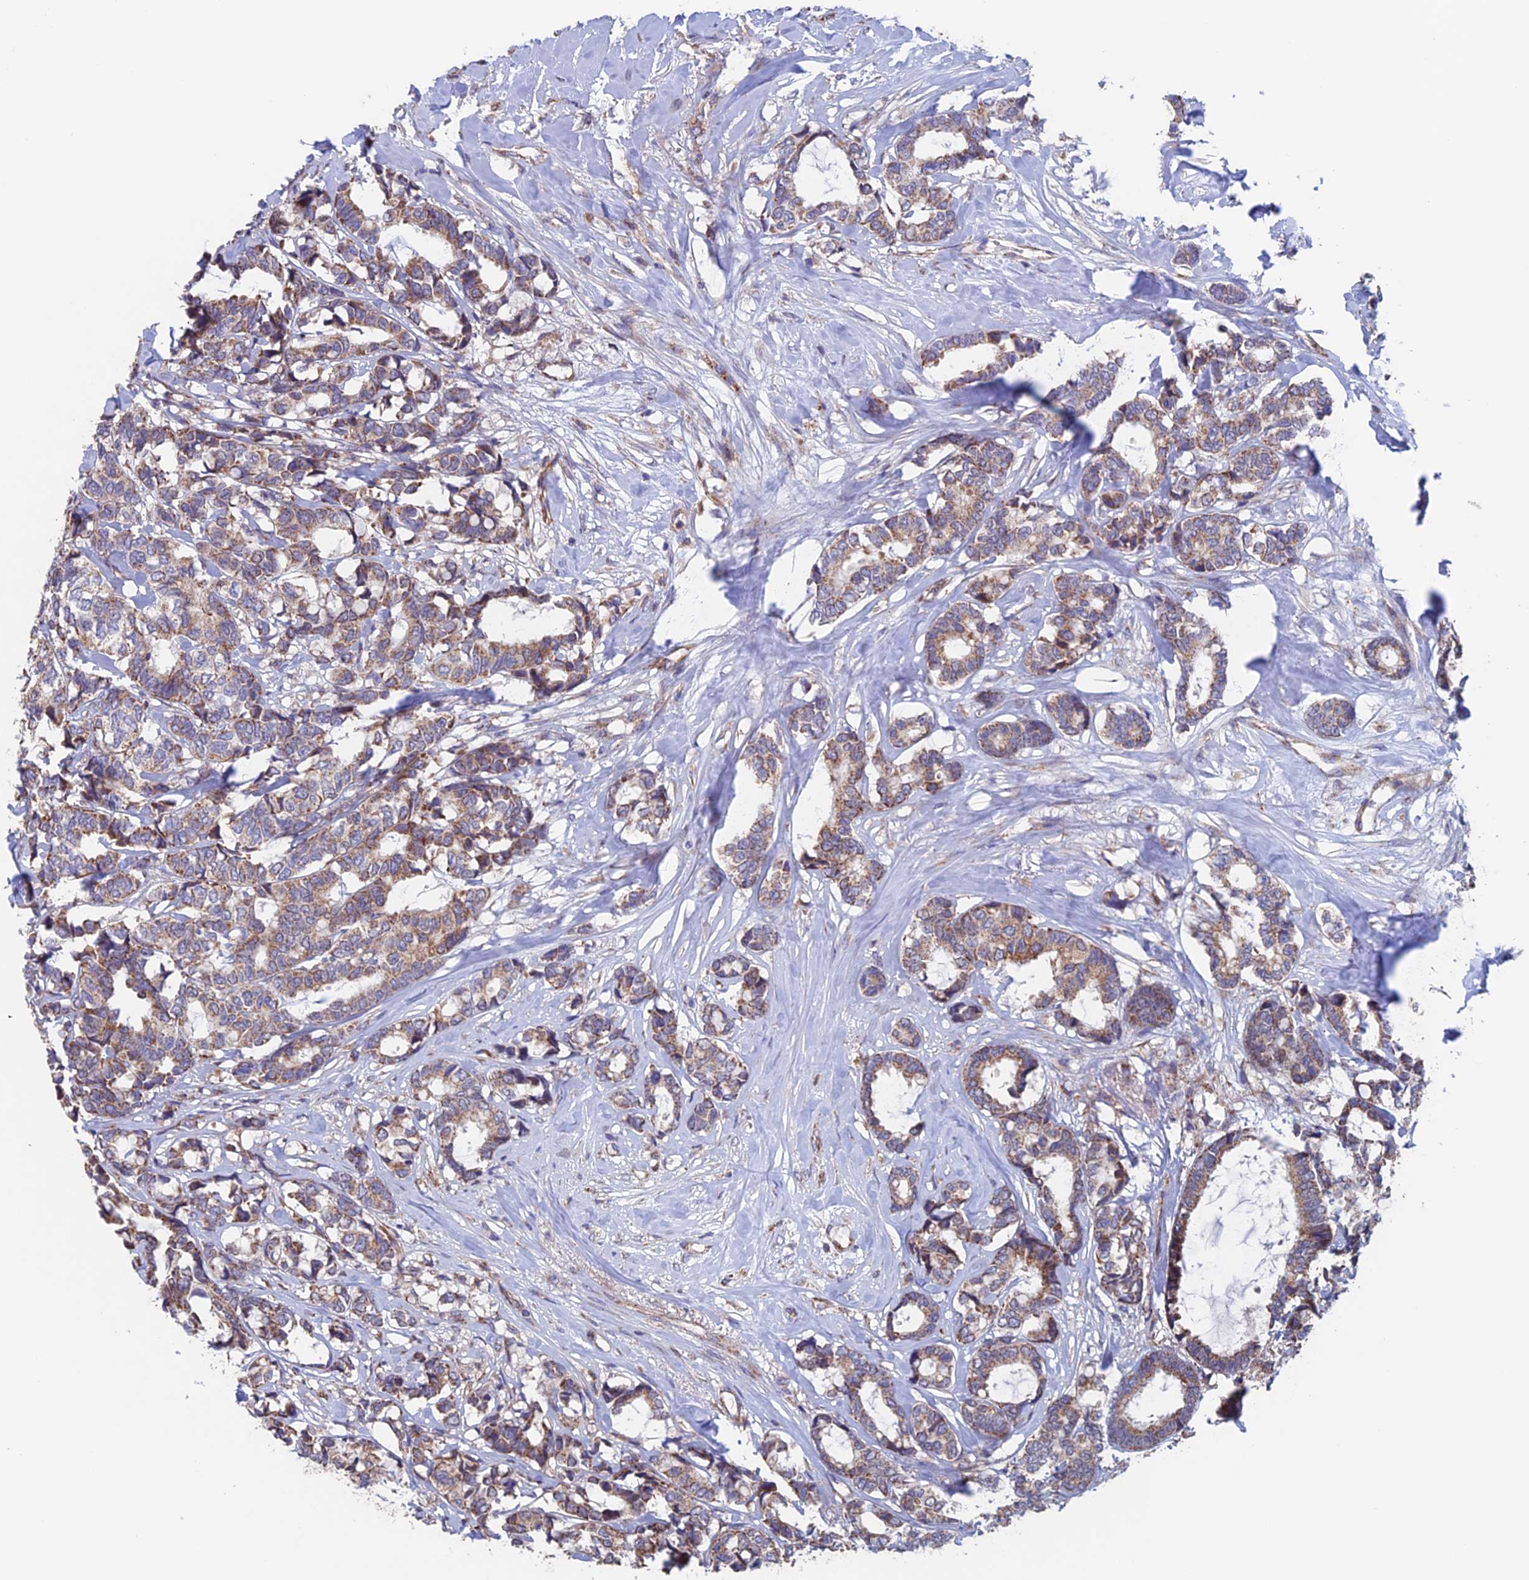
{"staining": {"intensity": "moderate", "quantity": "25%-75%", "location": "cytoplasmic/membranous"}, "tissue": "breast cancer", "cell_type": "Tumor cells", "image_type": "cancer", "snomed": [{"axis": "morphology", "description": "Duct carcinoma"}, {"axis": "topography", "description": "Breast"}], "caption": "Immunohistochemistry (IHC) of human breast cancer shows medium levels of moderate cytoplasmic/membranous positivity in about 25%-75% of tumor cells. The staining was performed using DAB, with brown indicating positive protein expression. Nuclei are stained blue with hematoxylin.", "gene": "MRPL1", "patient": {"sex": "female", "age": 87}}